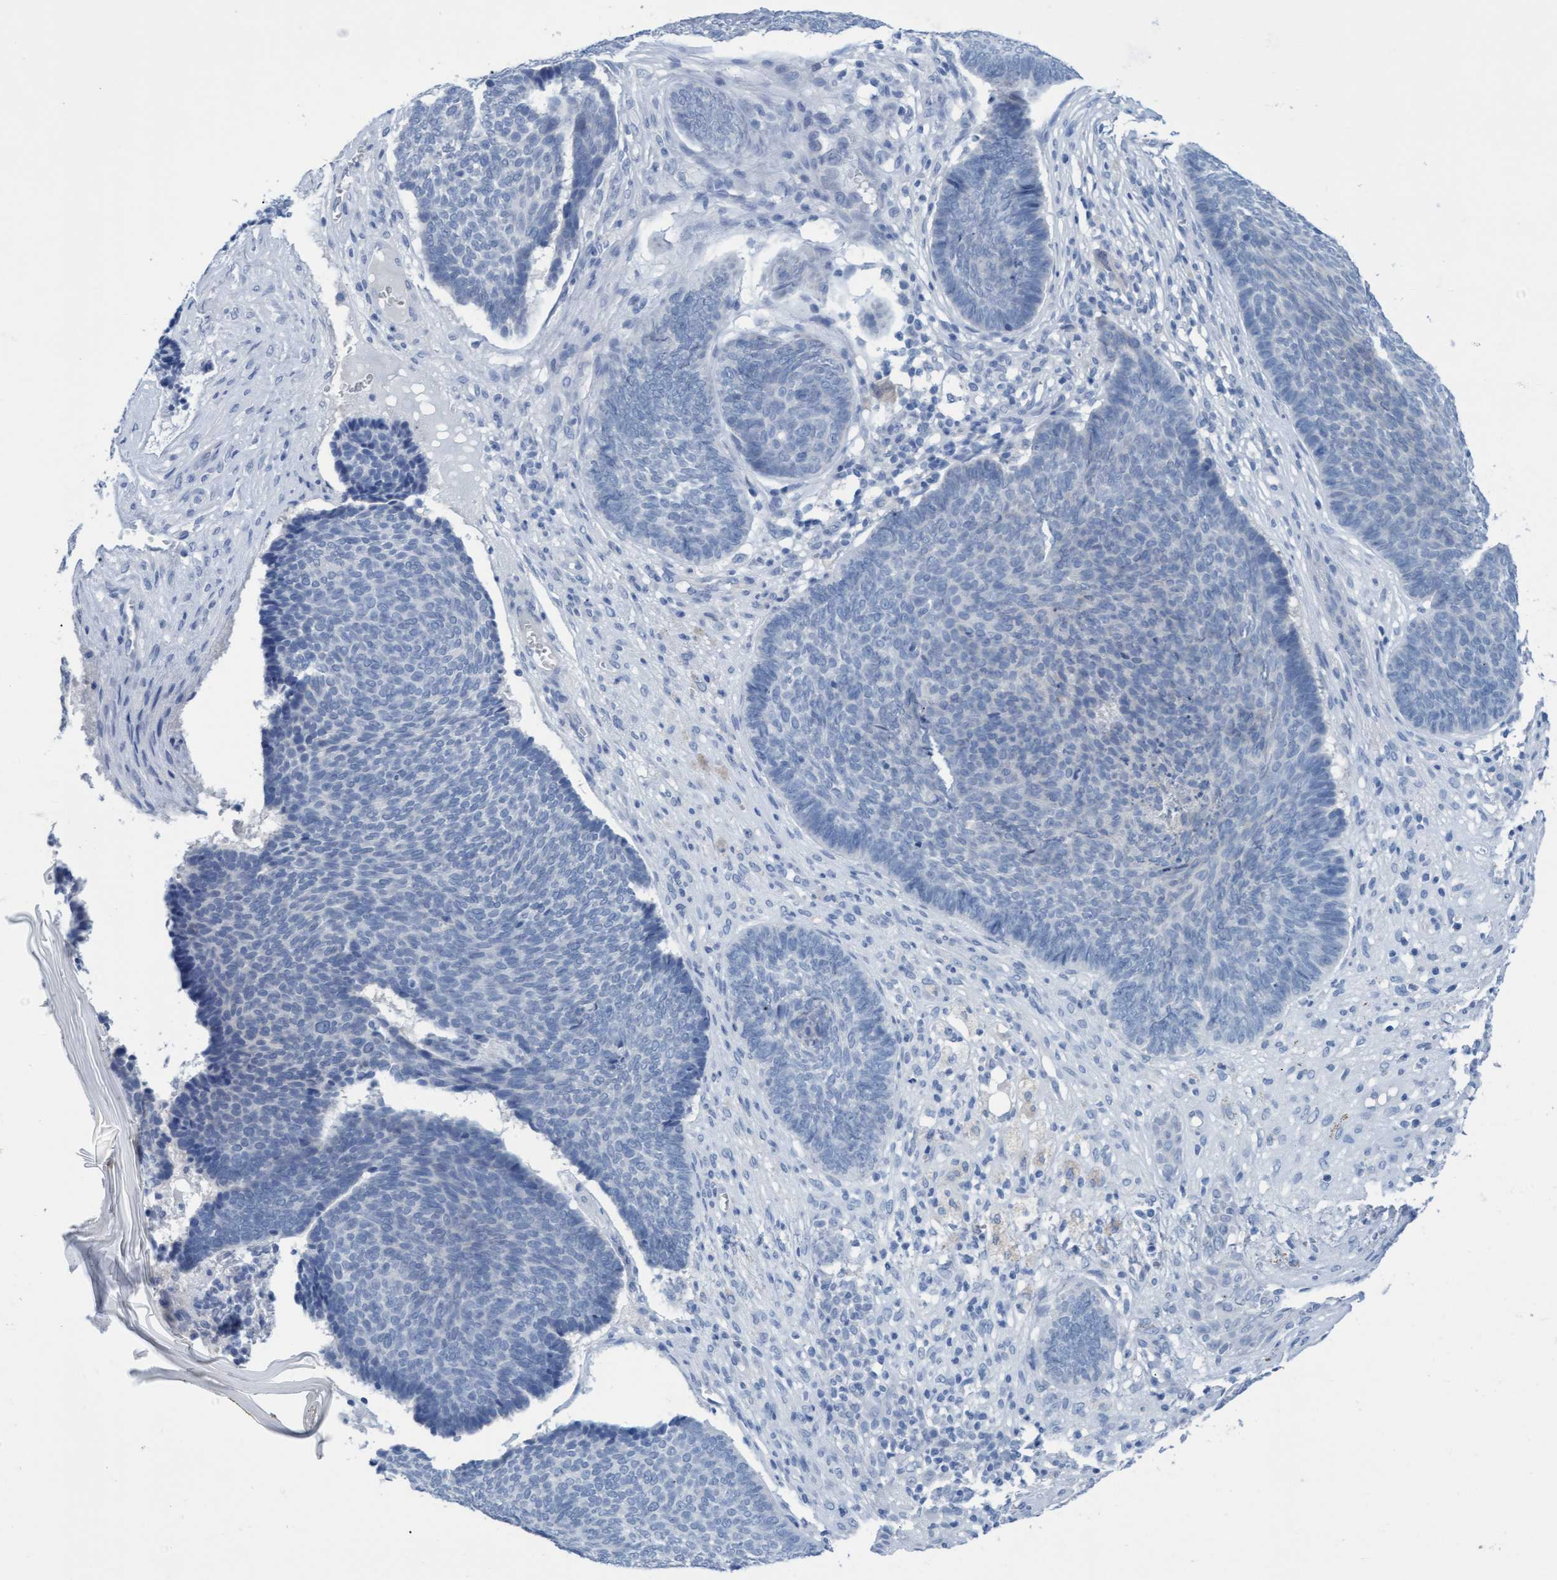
{"staining": {"intensity": "negative", "quantity": "none", "location": "none"}, "tissue": "skin cancer", "cell_type": "Tumor cells", "image_type": "cancer", "snomed": [{"axis": "morphology", "description": "Basal cell carcinoma"}, {"axis": "topography", "description": "Skin"}], "caption": "Immunohistochemical staining of human skin basal cell carcinoma displays no significant expression in tumor cells.", "gene": "SSTR3", "patient": {"sex": "male", "age": 84}}